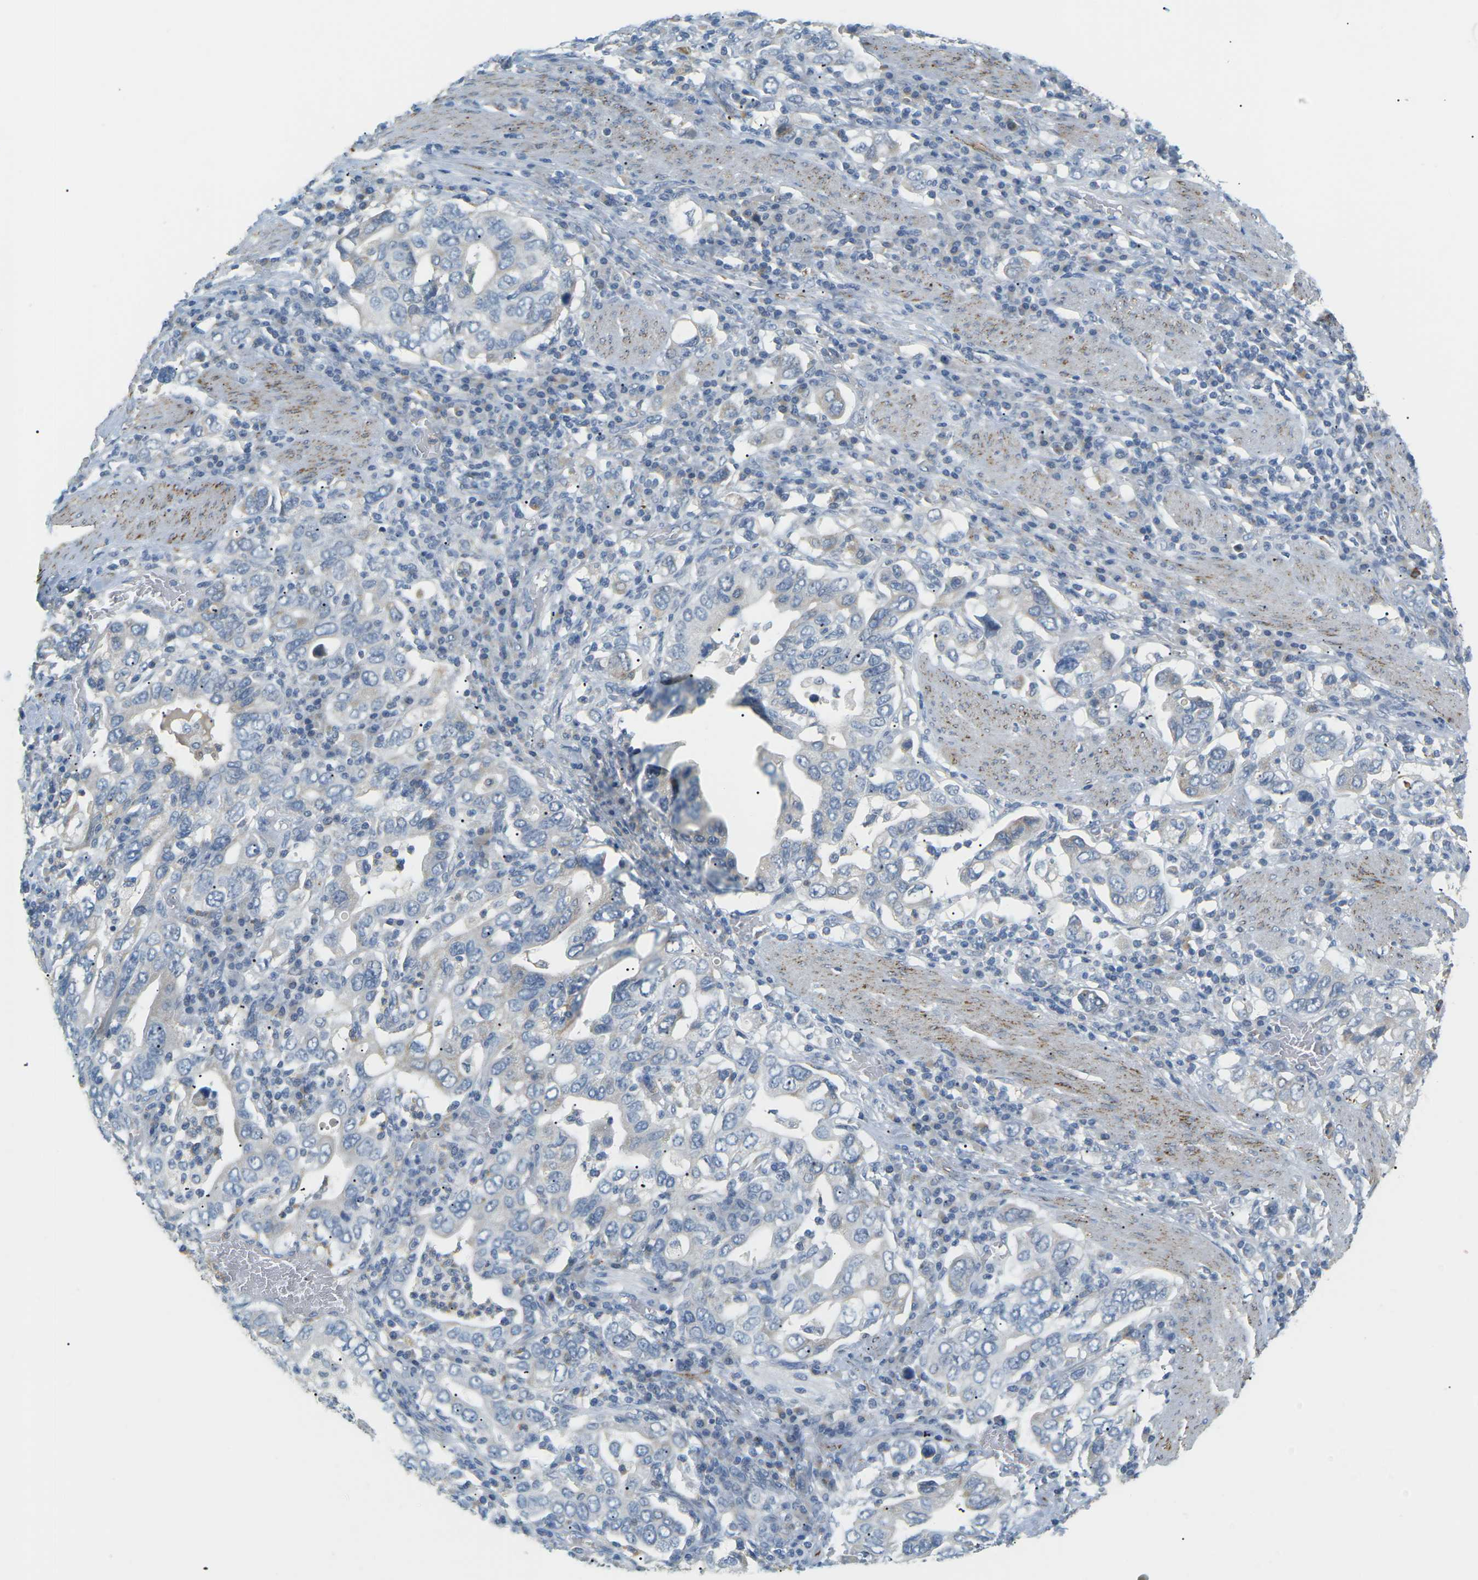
{"staining": {"intensity": "negative", "quantity": "none", "location": "none"}, "tissue": "stomach cancer", "cell_type": "Tumor cells", "image_type": "cancer", "snomed": [{"axis": "morphology", "description": "Adenocarcinoma, NOS"}, {"axis": "topography", "description": "Stomach, upper"}], "caption": "Immunohistochemistry (IHC) photomicrograph of human stomach cancer (adenocarcinoma) stained for a protein (brown), which demonstrates no positivity in tumor cells.", "gene": "CD300E", "patient": {"sex": "male", "age": 62}}